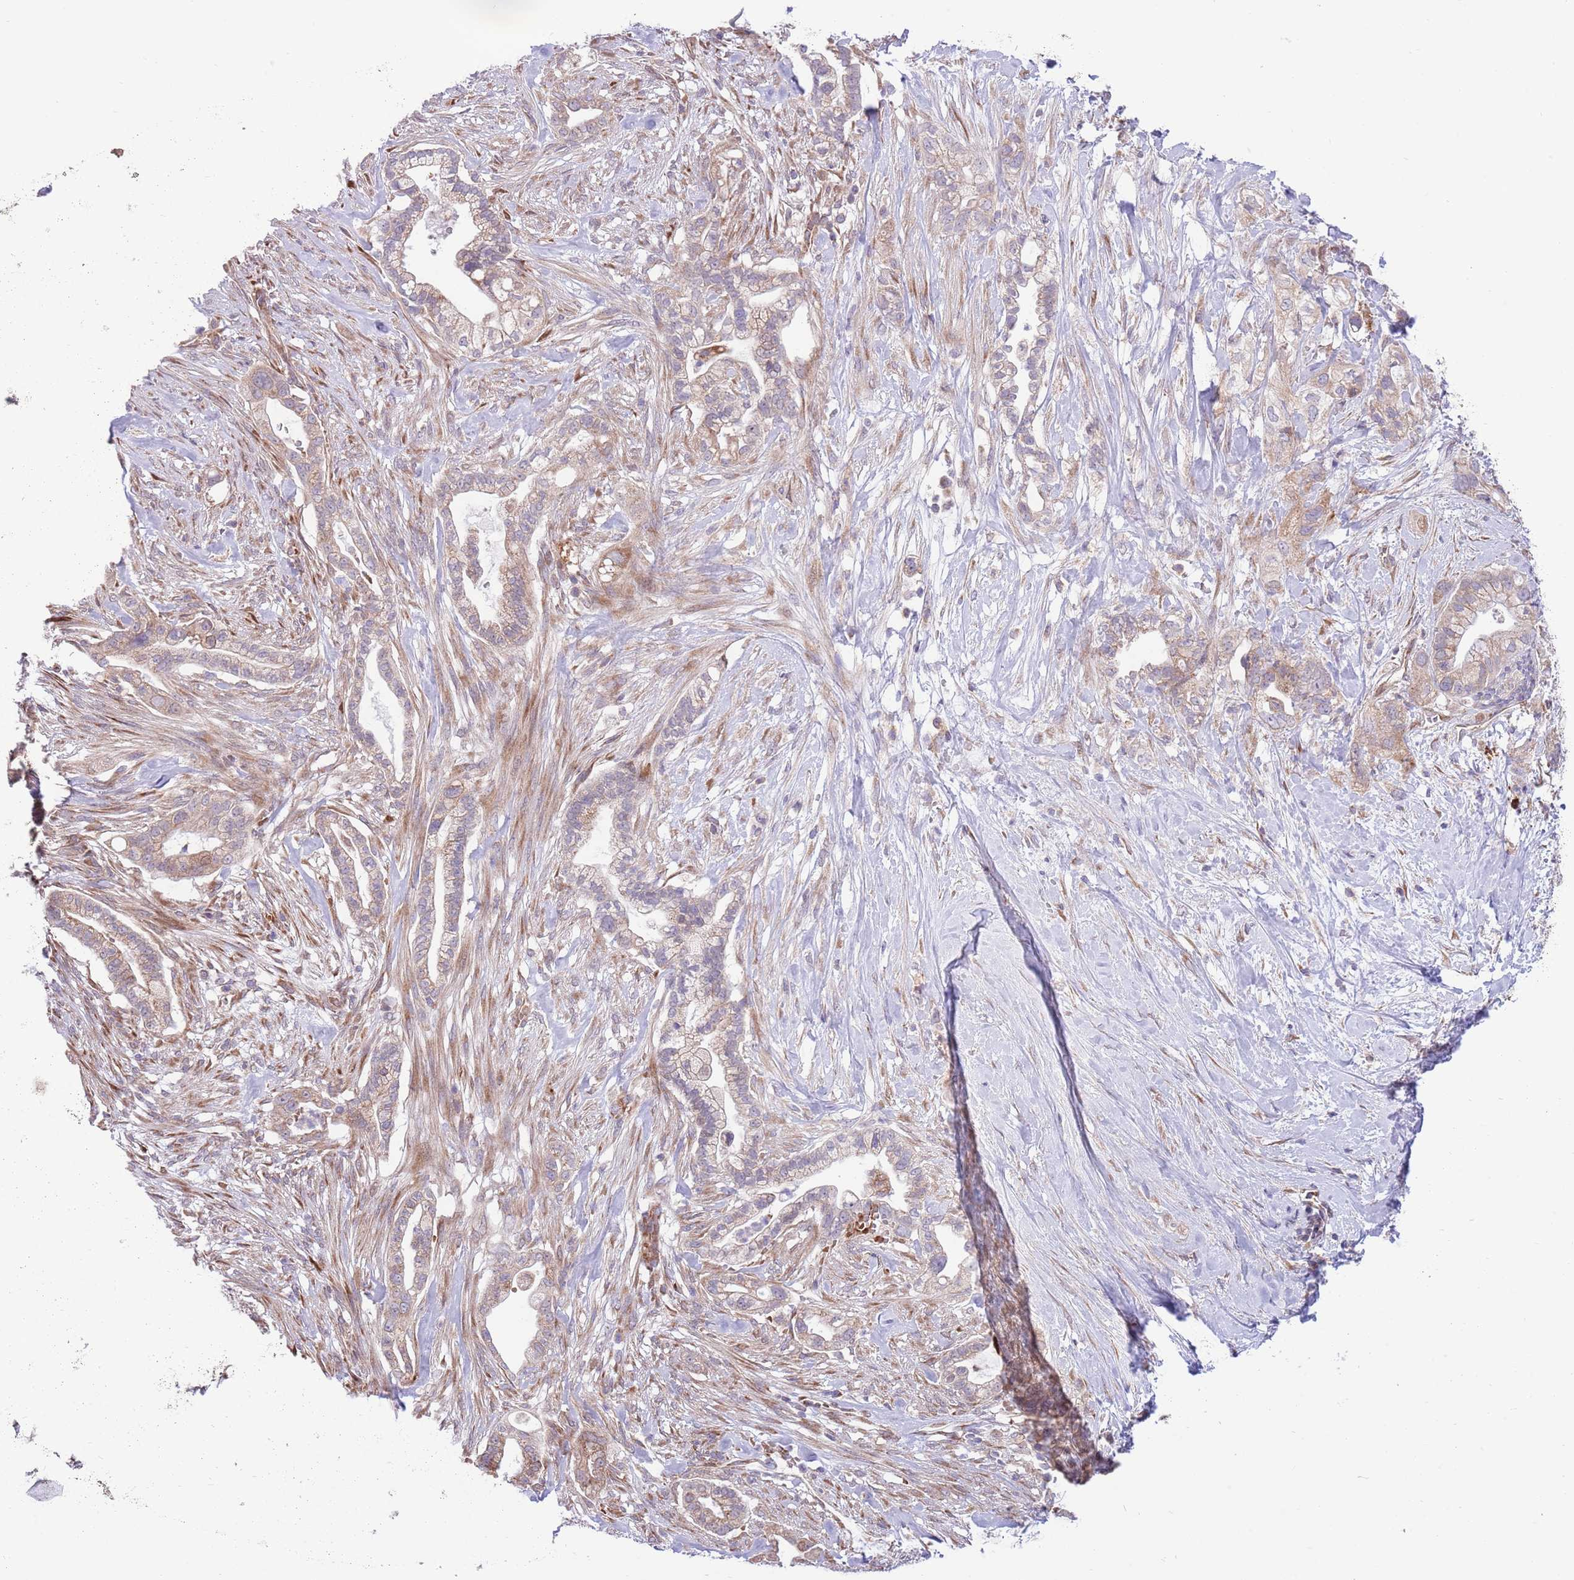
{"staining": {"intensity": "weak", "quantity": ">75%", "location": "cytoplasmic/membranous"}, "tissue": "pancreatic cancer", "cell_type": "Tumor cells", "image_type": "cancer", "snomed": [{"axis": "morphology", "description": "Adenocarcinoma, NOS"}, {"axis": "topography", "description": "Pancreas"}], "caption": "High-power microscopy captured an immunohistochemistry (IHC) micrograph of pancreatic adenocarcinoma, revealing weak cytoplasmic/membranous expression in about >75% of tumor cells.", "gene": "DAND5", "patient": {"sex": "male", "age": 44}}